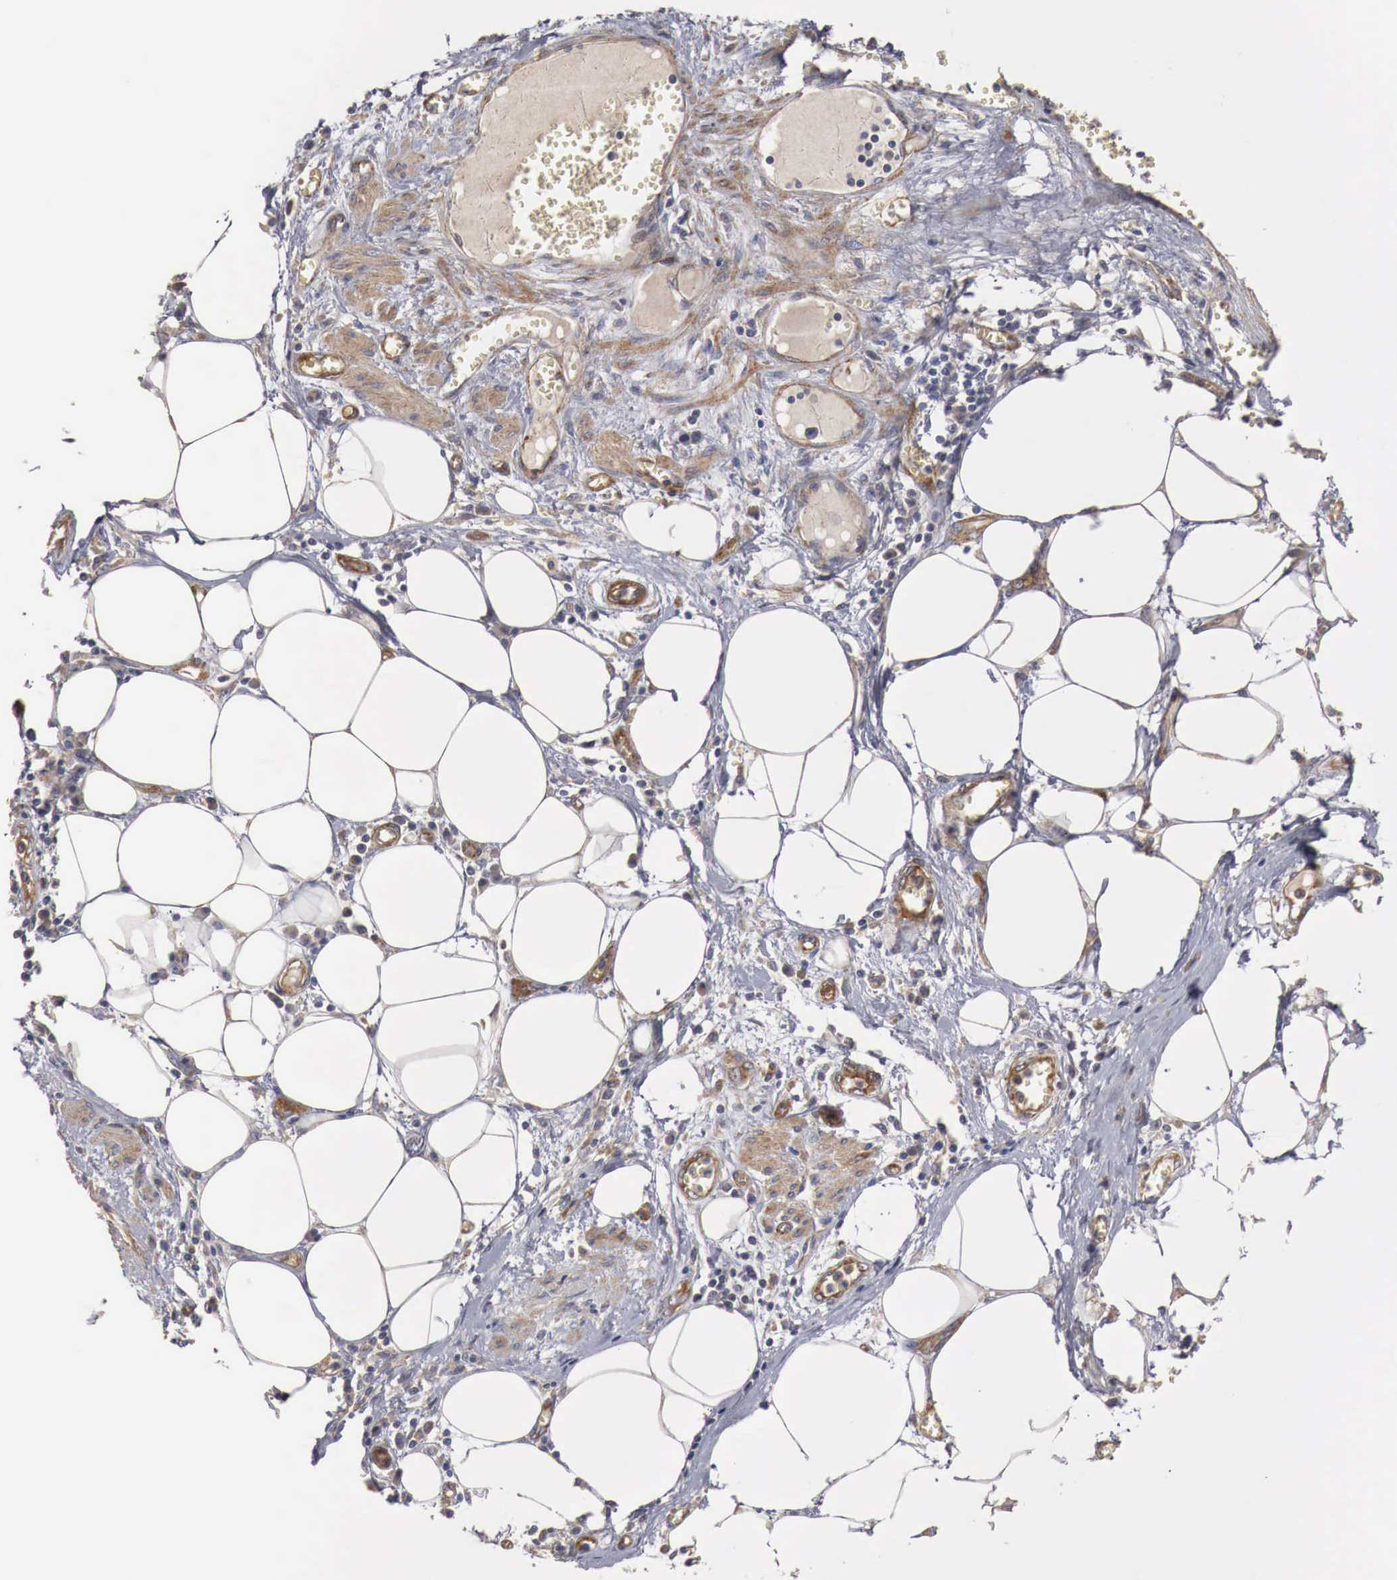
{"staining": {"intensity": "weak", "quantity": ">75%", "location": "cytoplasmic/membranous"}, "tissue": "pancreatic cancer", "cell_type": "Tumor cells", "image_type": "cancer", "snomed": [{"axis": "morphology", "description": "Adenocarcinoma, NOS"}, {"axis": "topography", "description": "Pancreas"}], "caption": "Tumor cells demonstrate low levels of weak cytoplasmic/membranous positivity in about >75% of cells in human pancreatic cancer (adenocarcinoma).", "gene": "ARMCX4", "patient": {"sex": "female", "age": 70}}